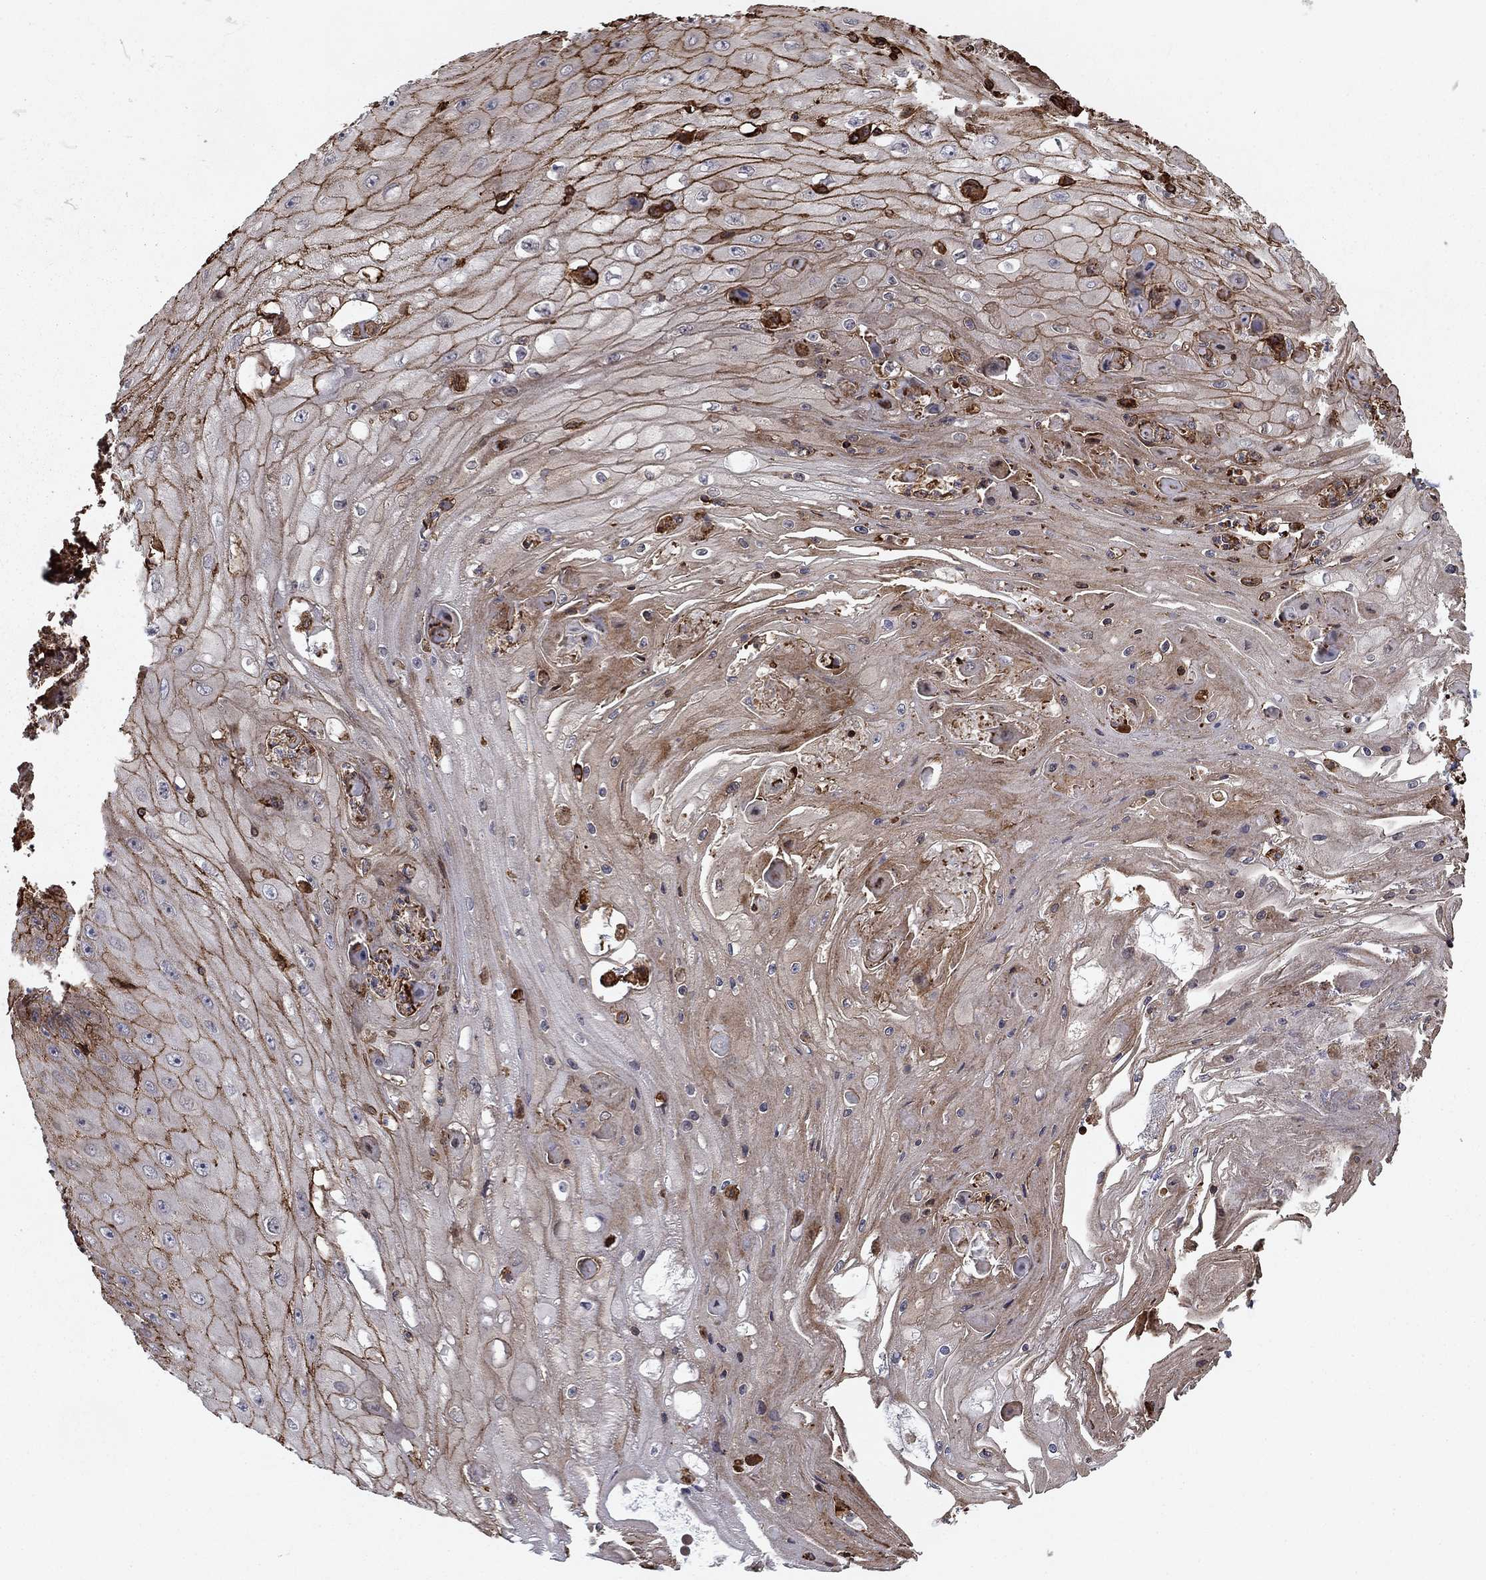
{"staining": {"intensity": "moderate", "quantity": "<25%", "location": "cytoplasmic/membranous"}, "tissue": "skin cancer", "cell_type": "Tumor cells", "image_type": "cancer", "snomed": [{"axis": "morphology", "description": "Squamous cell carcinoma, NOS"}, {"axis": "topography", "description": "Skin"}], "caption": "IHC staining of skin squamous cell carcinoma, which demonstrates low levels of moderate cytoplasmic/membranous staining in about <25% of tumor cells indicating moderate cytoplasmic/membranous protein staining. The staining was performed using DAB (3,3'-diaminobenzidine) (brown) for protein detection and nuclei were counterstained in hematoxylin (blue).", "gene": "HABP4", "patient": {"sex": "male", "age": 70}}